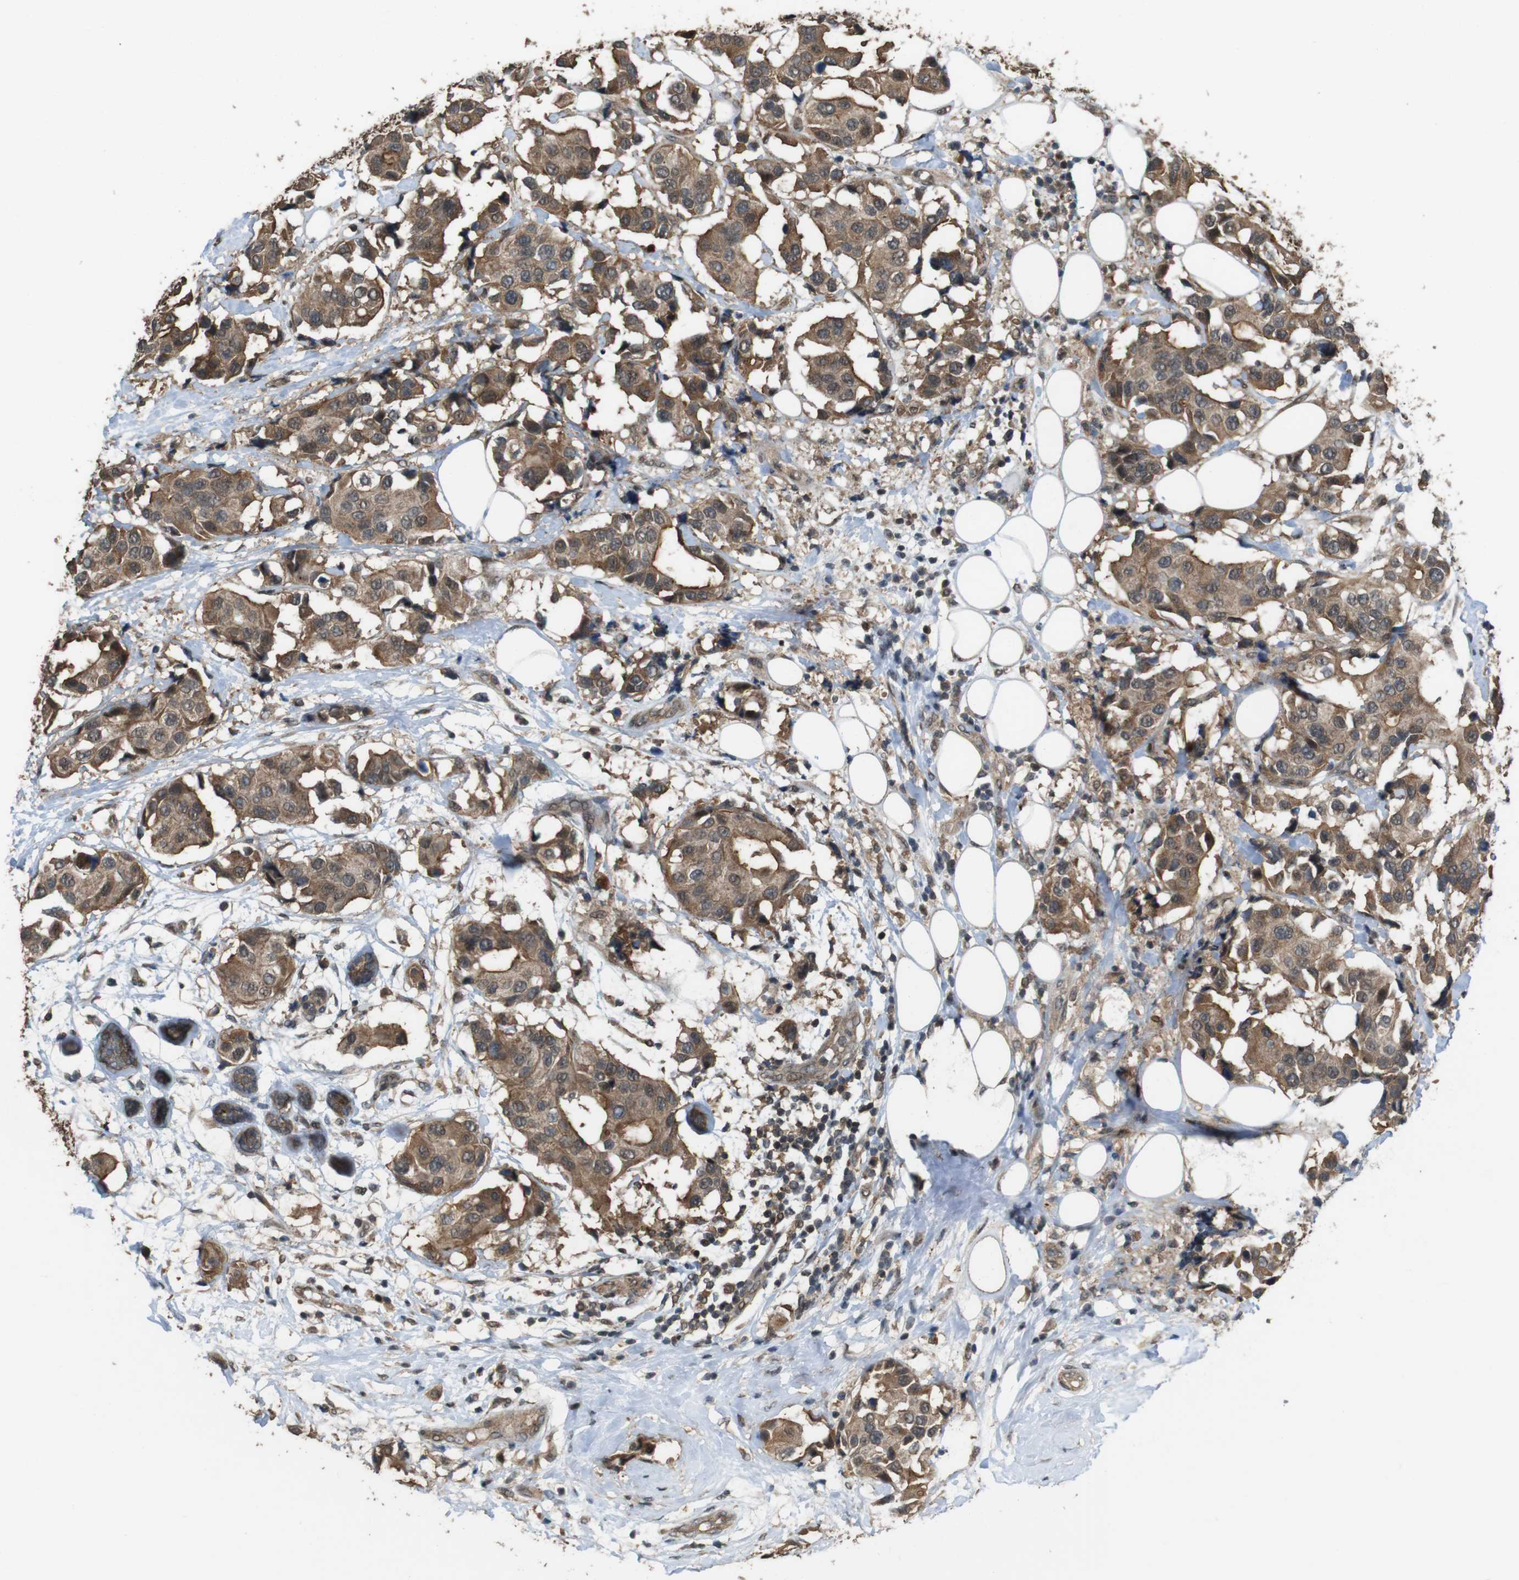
{"staining": {"intensity": "moderate", "quantity": ">75%", "location": "cytoplasmic/membranous"}, "tissue": "breast cancer", "cell_type": "Tumor cells", "image_type": "cancer", "snomed": [{"axis": "morphology", "description": "Normal tissue, NOS"}, {"axis": "morphology", "description": "Duct carcinoma"}, {"axis": "topography", "description": "Breast"}], "caption": "IHC micrograph of neoplastic tissue: intraductal carcinoma (breast) stained using immunohistochemistry (IHC) reveals medium levels of moderate protein expression localized specifically in the cytoplasmic/membranous of tumor cells, appearing as a cytoplasmic/membranous brown color.", "gene": "CDC34", "patient": {"sex": "female", "age": 39}}